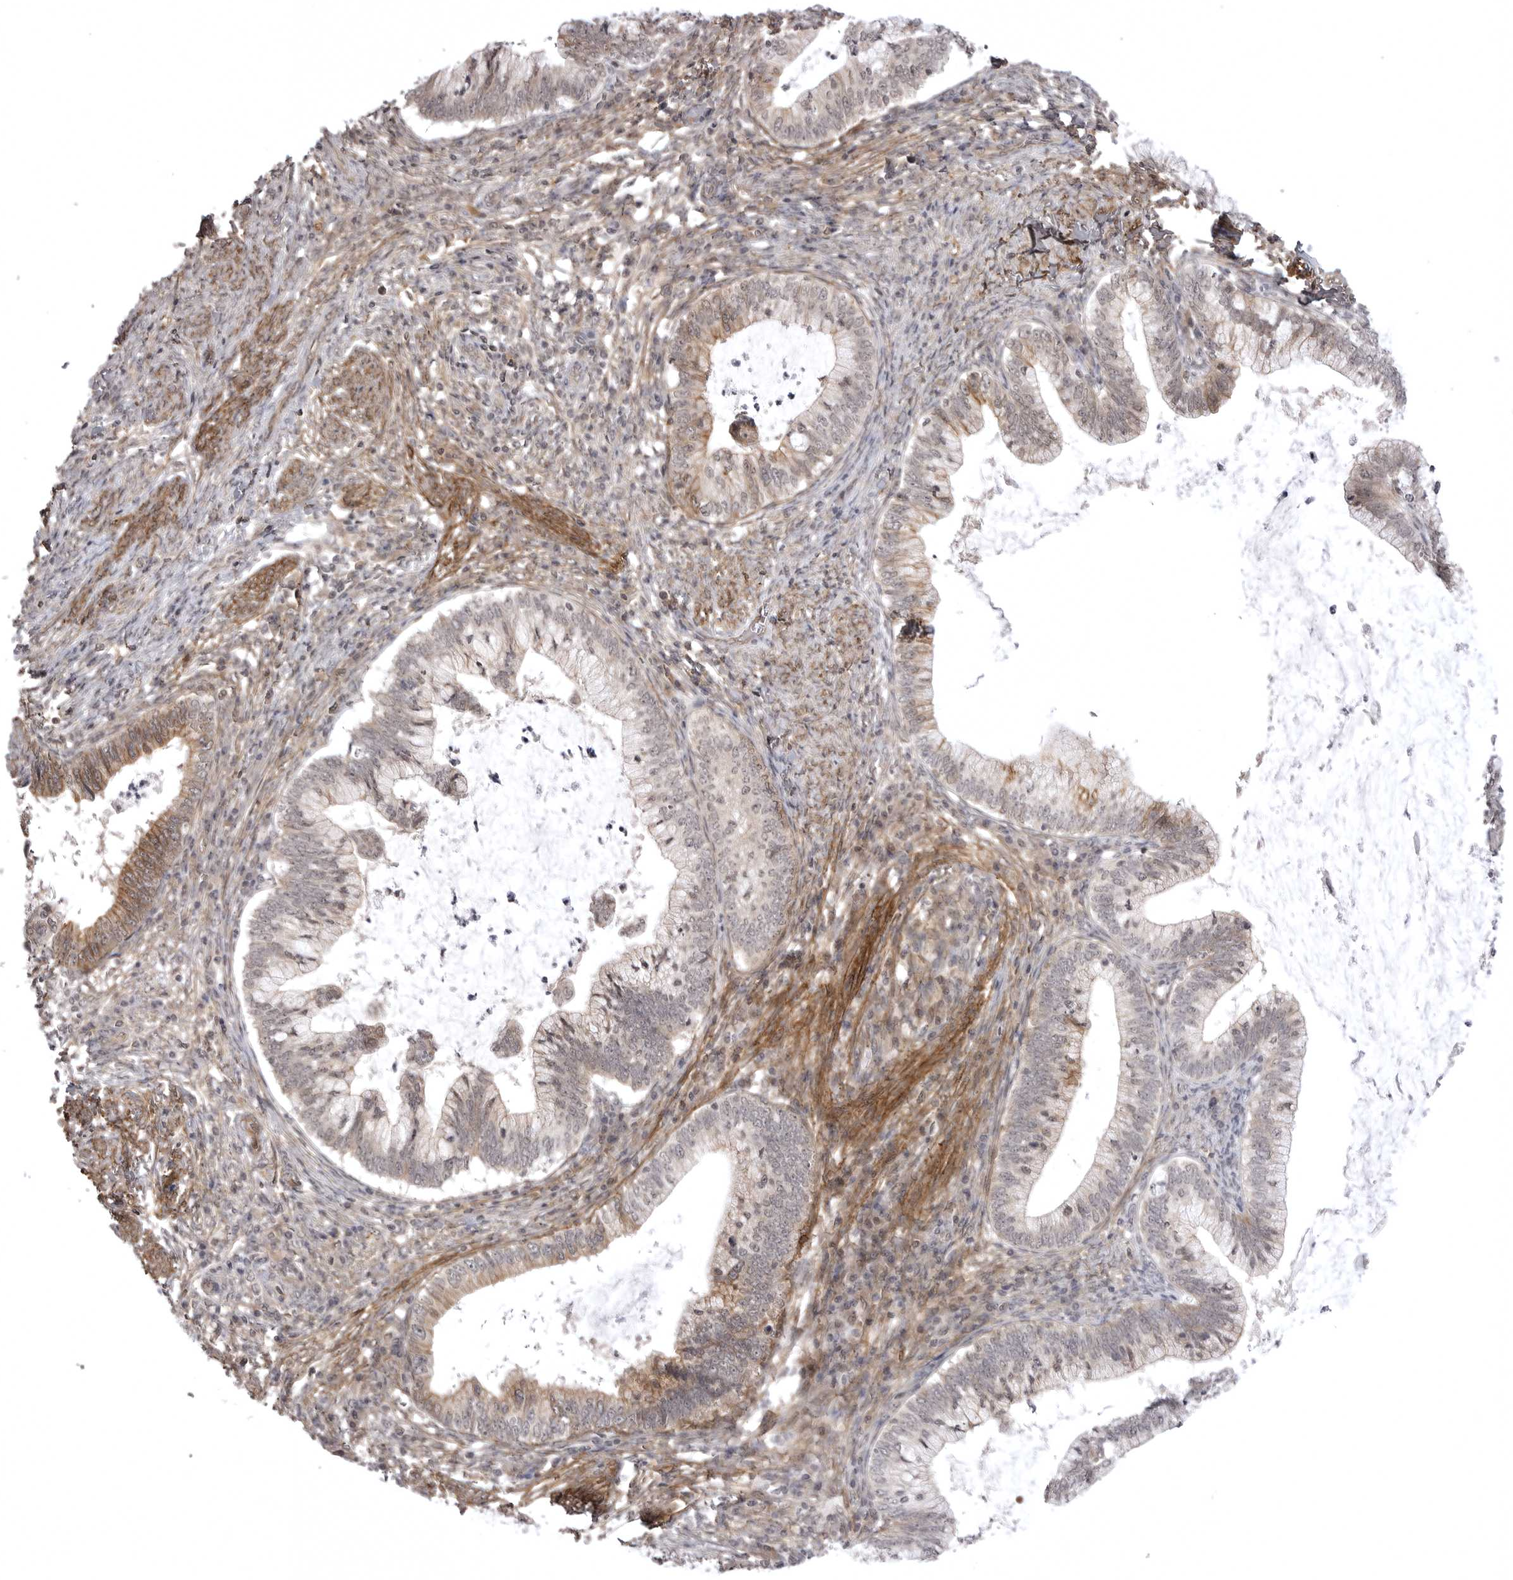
{"staining": {"intensity": "weak", "quantity": "25%-75%", "location": "cytoplasmic/membranous"}, "tissue": "cervical cancer", "cell_type": "Tumor cells", "image_type": "cancer", "snomed": [{"axis": "morphology", "description": "Adenocarcinoma, NOS"}, {"axis": "topography", "description": "Cervix"}], "caption": "A micrograph showing weak cytoplasmic/membranous positivity in about 25%-75% of tumor cells in cervical cancer, as visualized by brown immunohistochemical staining.", "gene": "SORBS1", "patient": {"sex": "female", "age": 36}}